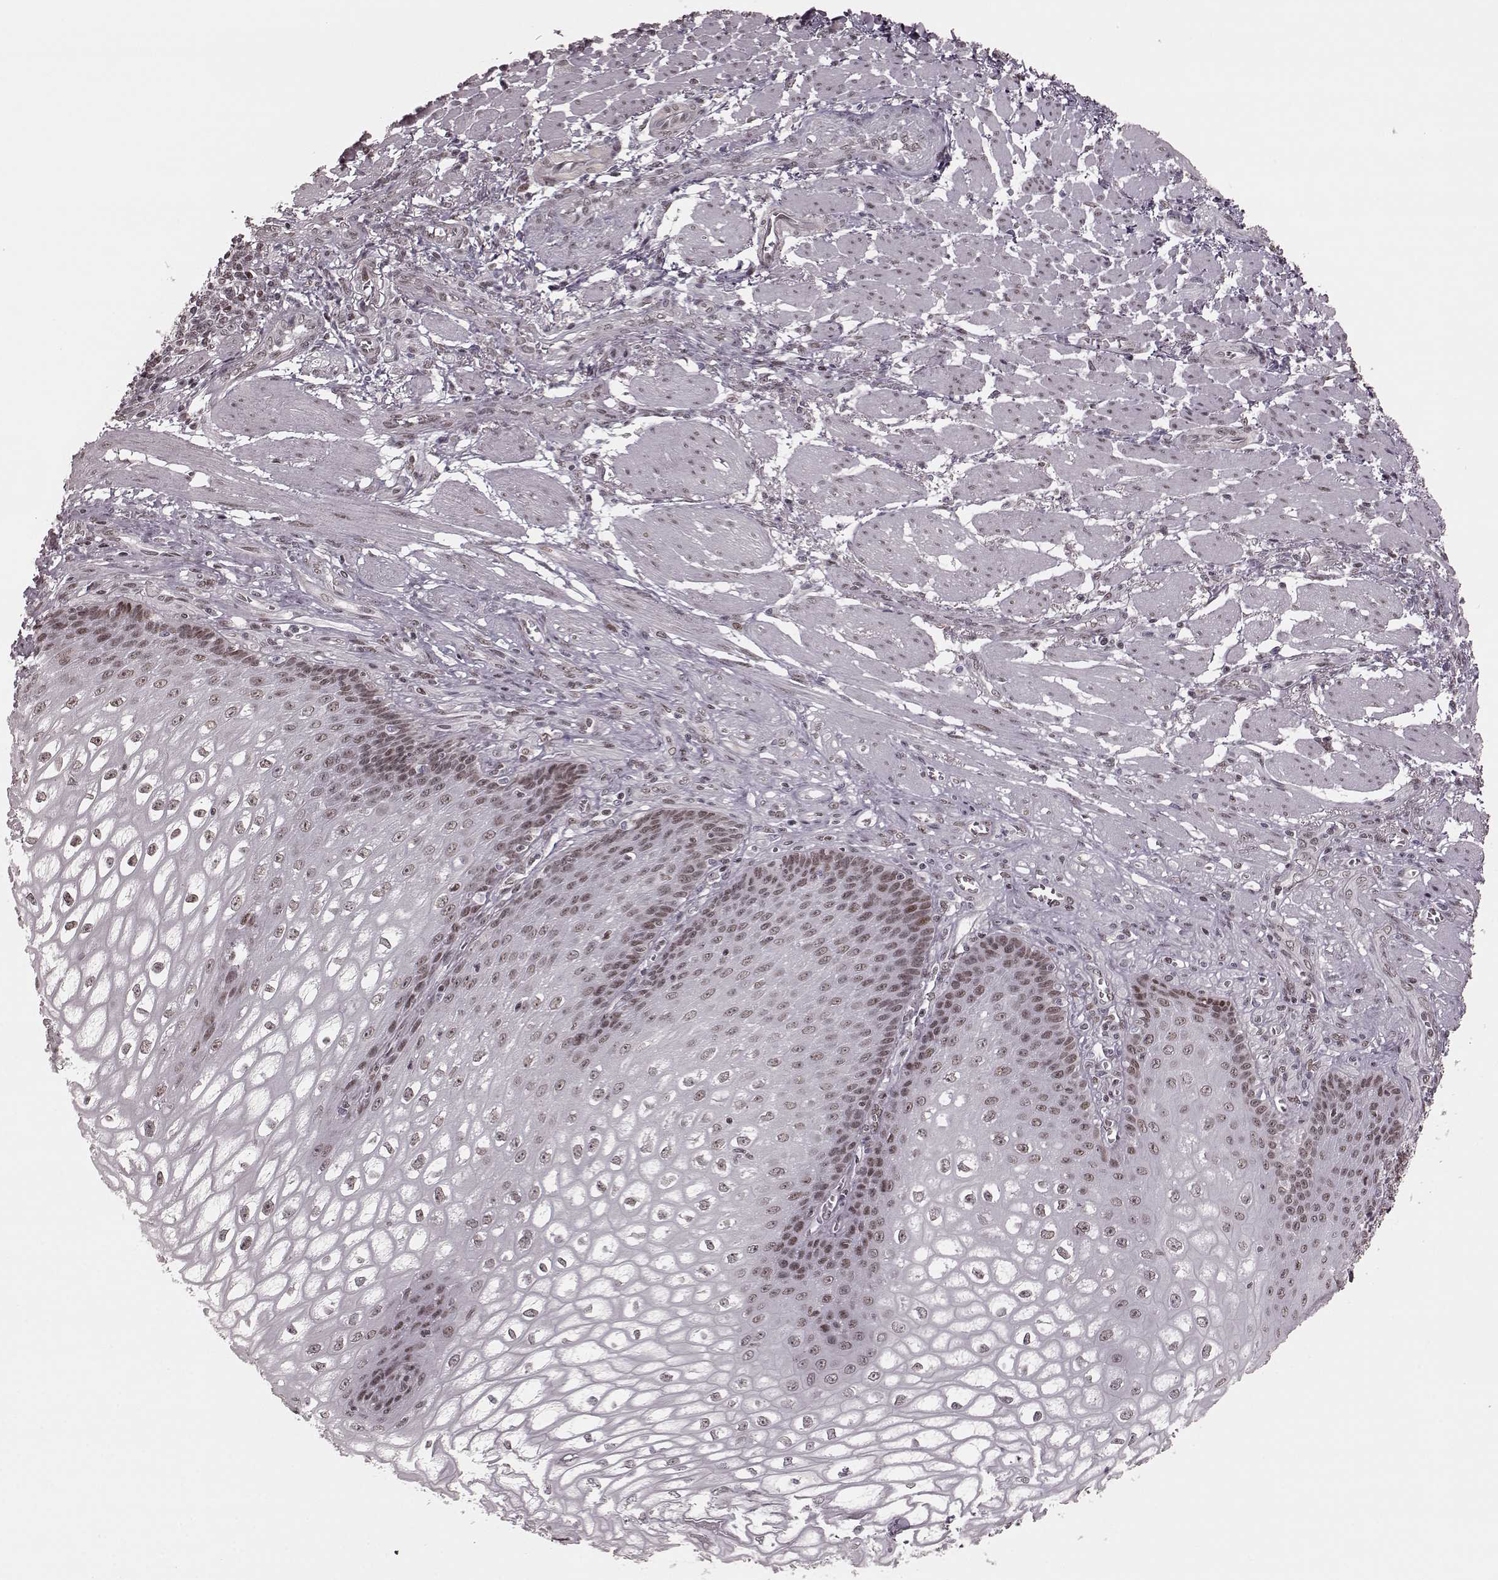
{"staining": {"intensity": "weak", "quantity": ">75%", "location": "nuclear"}, "tissue": "esophagus", "cell_type": "Squamous epithelial cells", "image_type": "normal", "snomed": [{"axis": "morphology", "description": "Normal tissue, NOS"}, {"axis": "topography", "description": "Esophagus"}], "caption": "Immunohistochemistry (IHC) of benign human esophagus displays low levels of weak nuclear positivity in about >75% of squamous epithelial cells.", "gene": "NR2C1", "patient": {"sex": "male", "age": 58}}